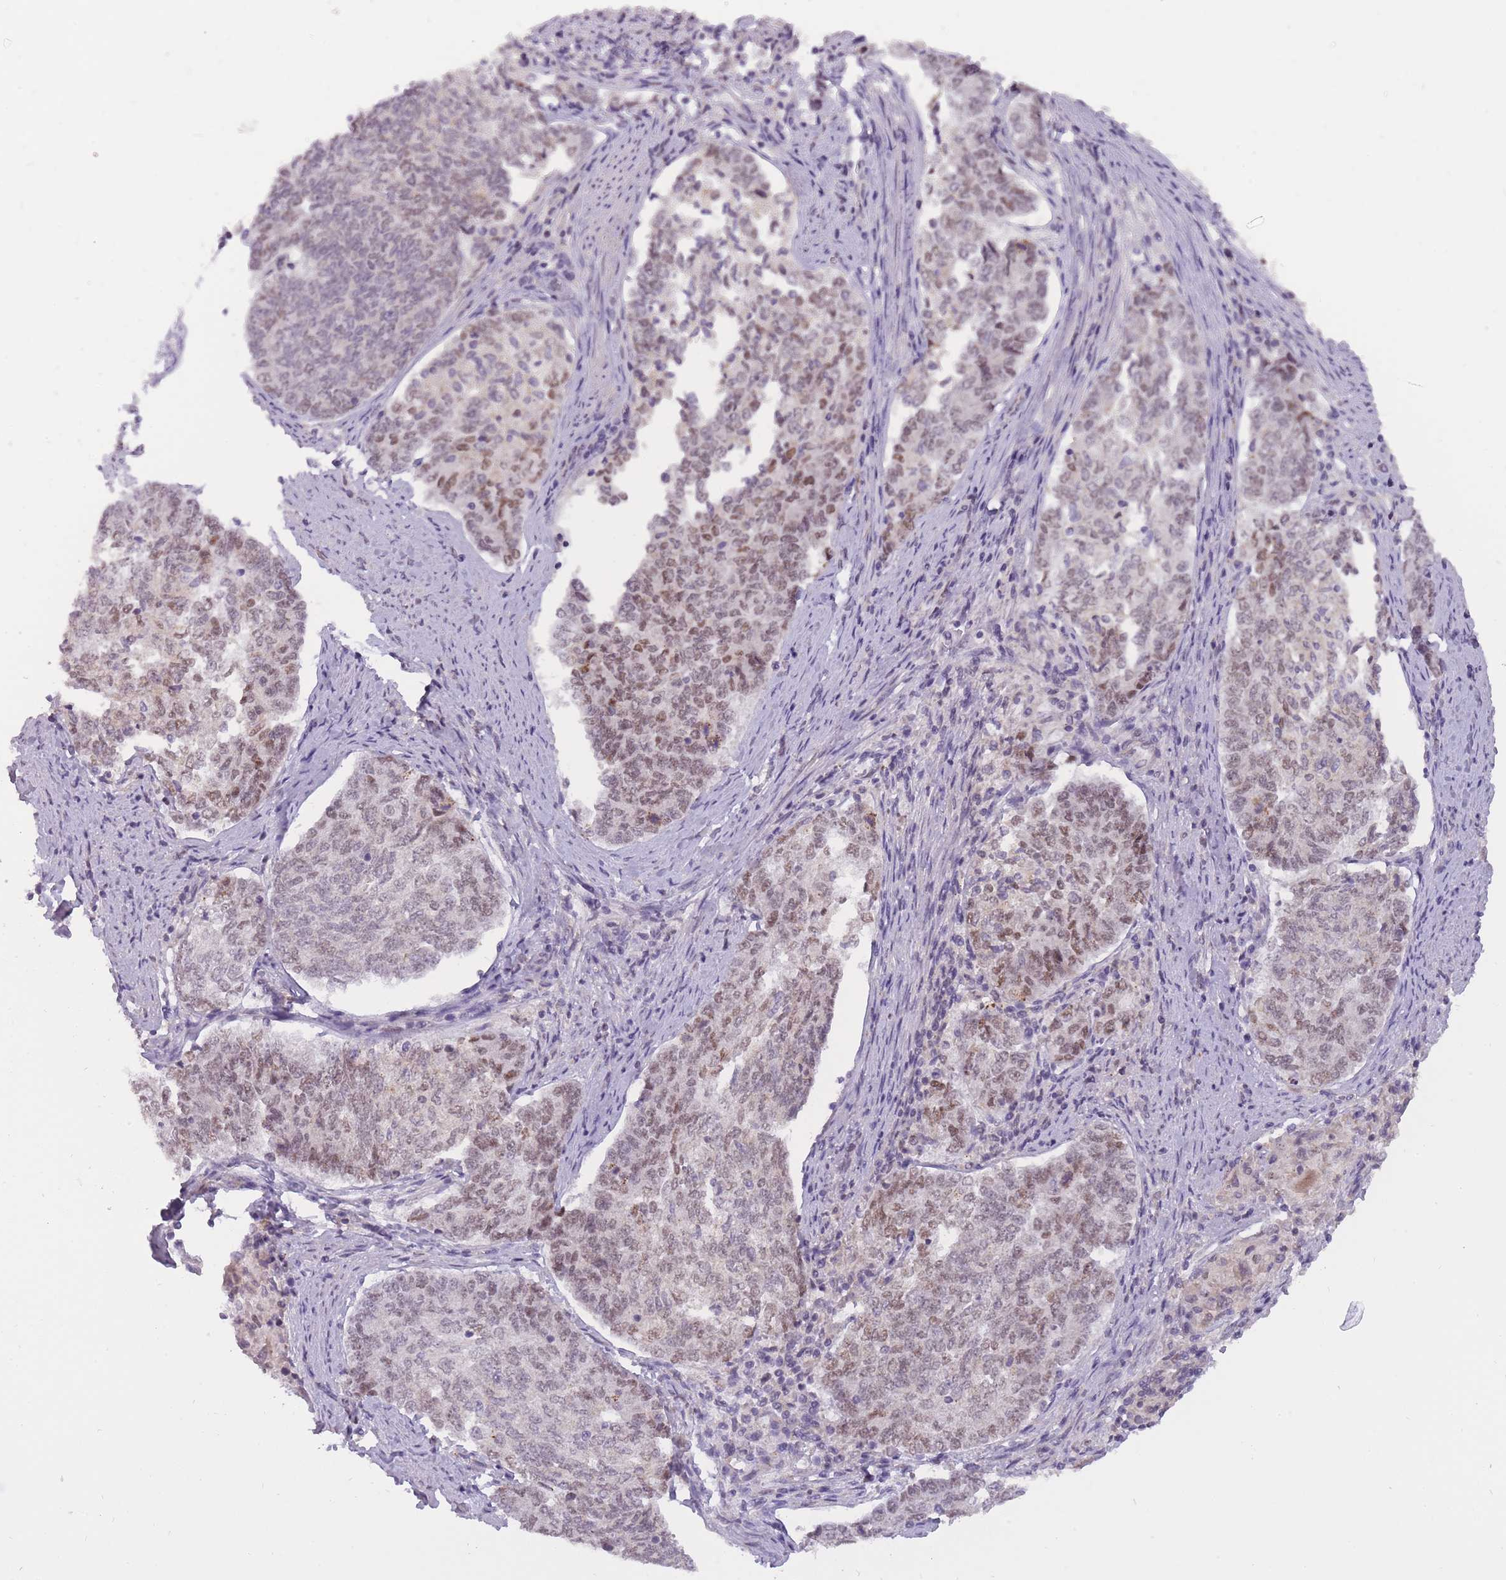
{"staining": {"intensity": "moderate", "quantity": "25%-75%", "location": "nuclear"}, "tissue": "endometrial cancer", "cell_type": "Tumor cells", "image_type": "cancer", "snomed": [{"axis": "morphology", "description": "Adenocarcinoma, NOS"}, {"axis": "topography", "description": "Endometrium"}], "caption": "DAB (3,3'-diaminobenzidine) immunohistochemical staining of adenocarcinoma (endometrial) reveals moderate nuclear protein positivity in approximately 25%-75% of tumor cells.", "gene": "TIGD1", "patient": {"sex": "female", "age": 80}}